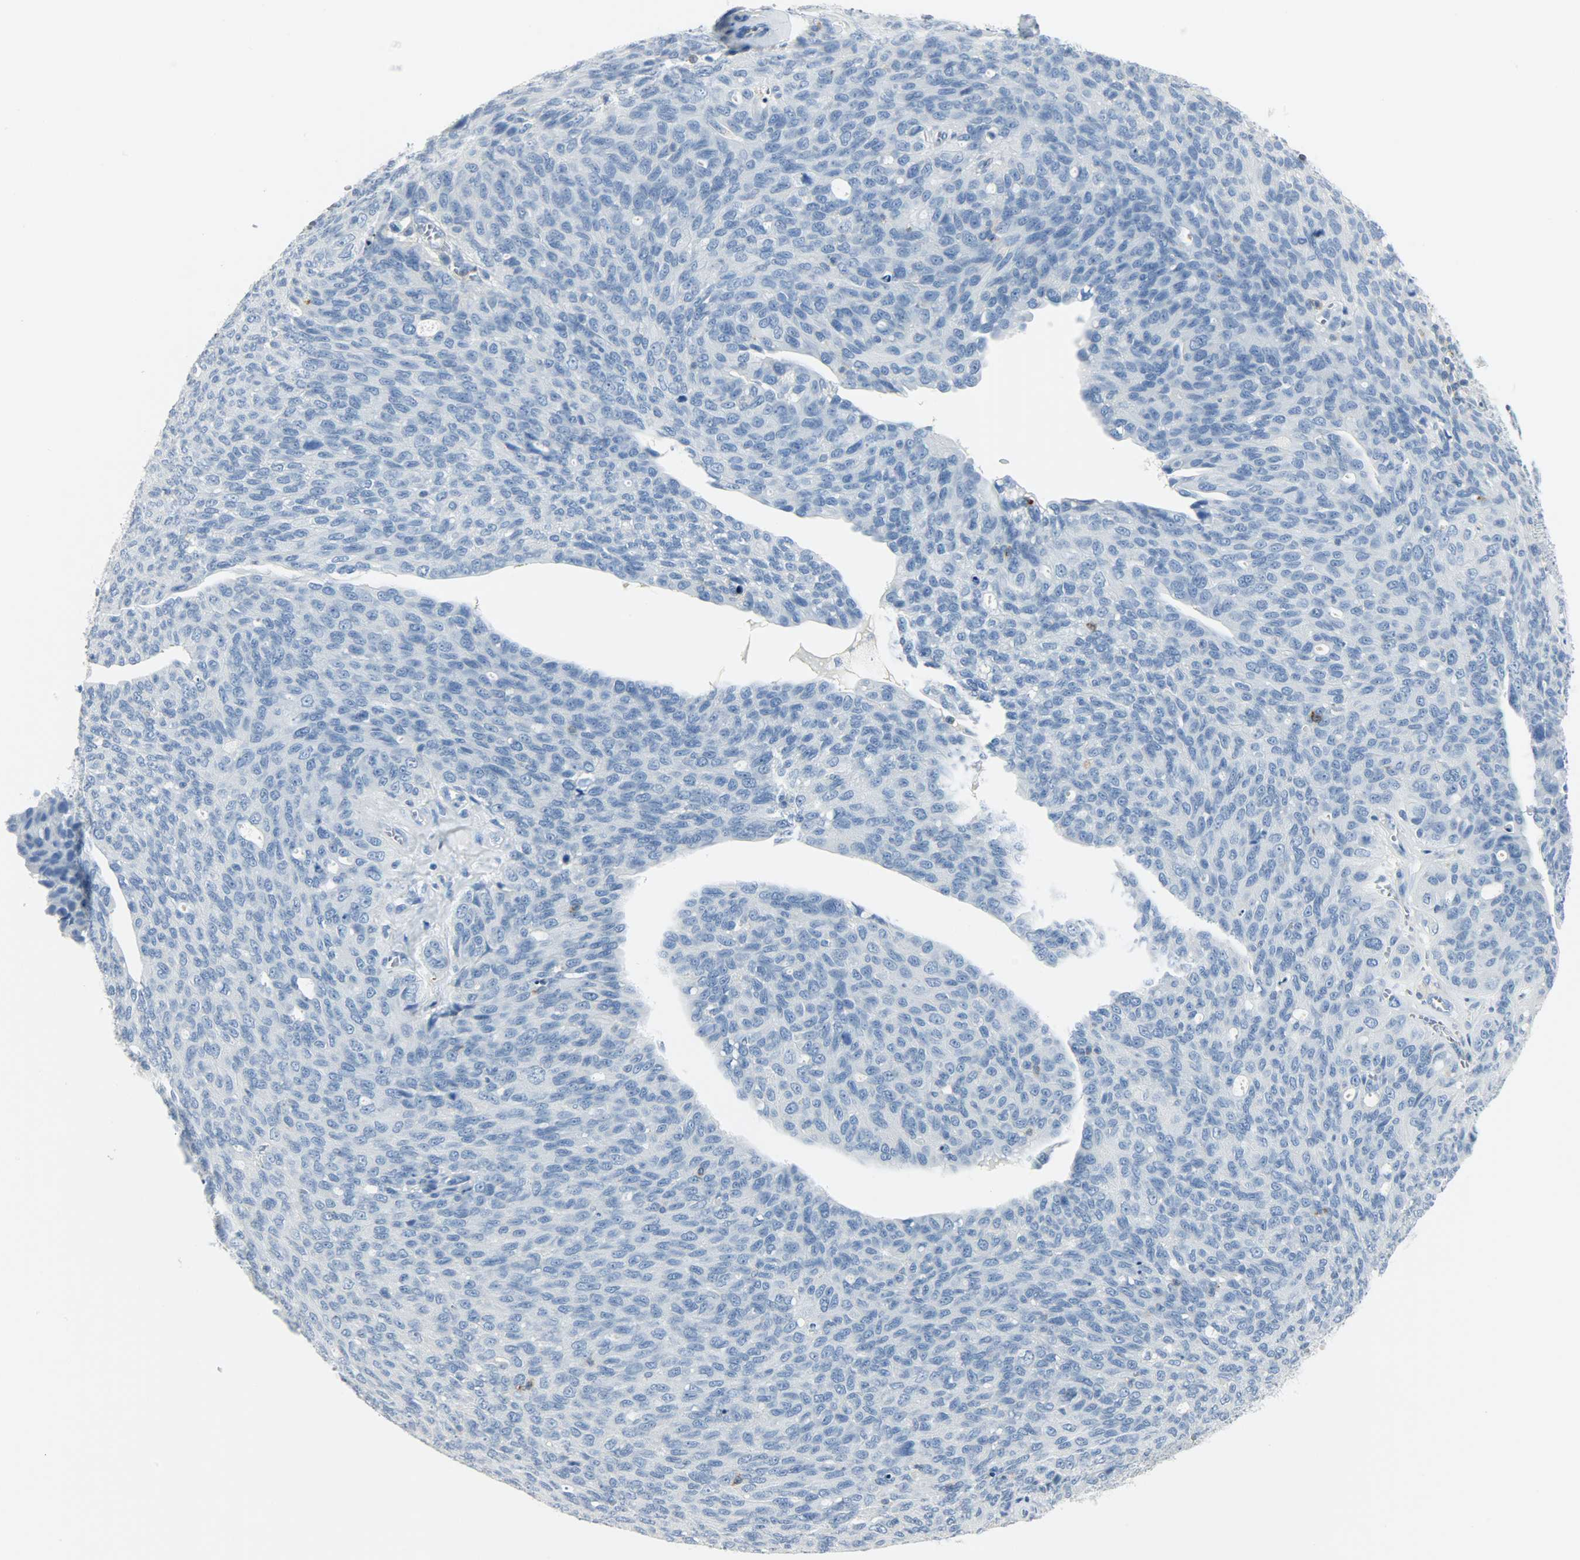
{"staining": {"intensity": "negative", "quantity": "none", "location": "none"}, "tissue": "ovarian cancer", "cell_type": "Tumor cells", "image_type": "cancer", "snomed": [{"axis": "morphology", "description": "Carcinoma, endometroid"}, {"axis": "topography", "description": "Ovary"}], "caption": "There is no significant positivity in tumor cells of ovarian cancer.", "gene": "PTPN6", "patient": {"sex": "female", "age": 60}}